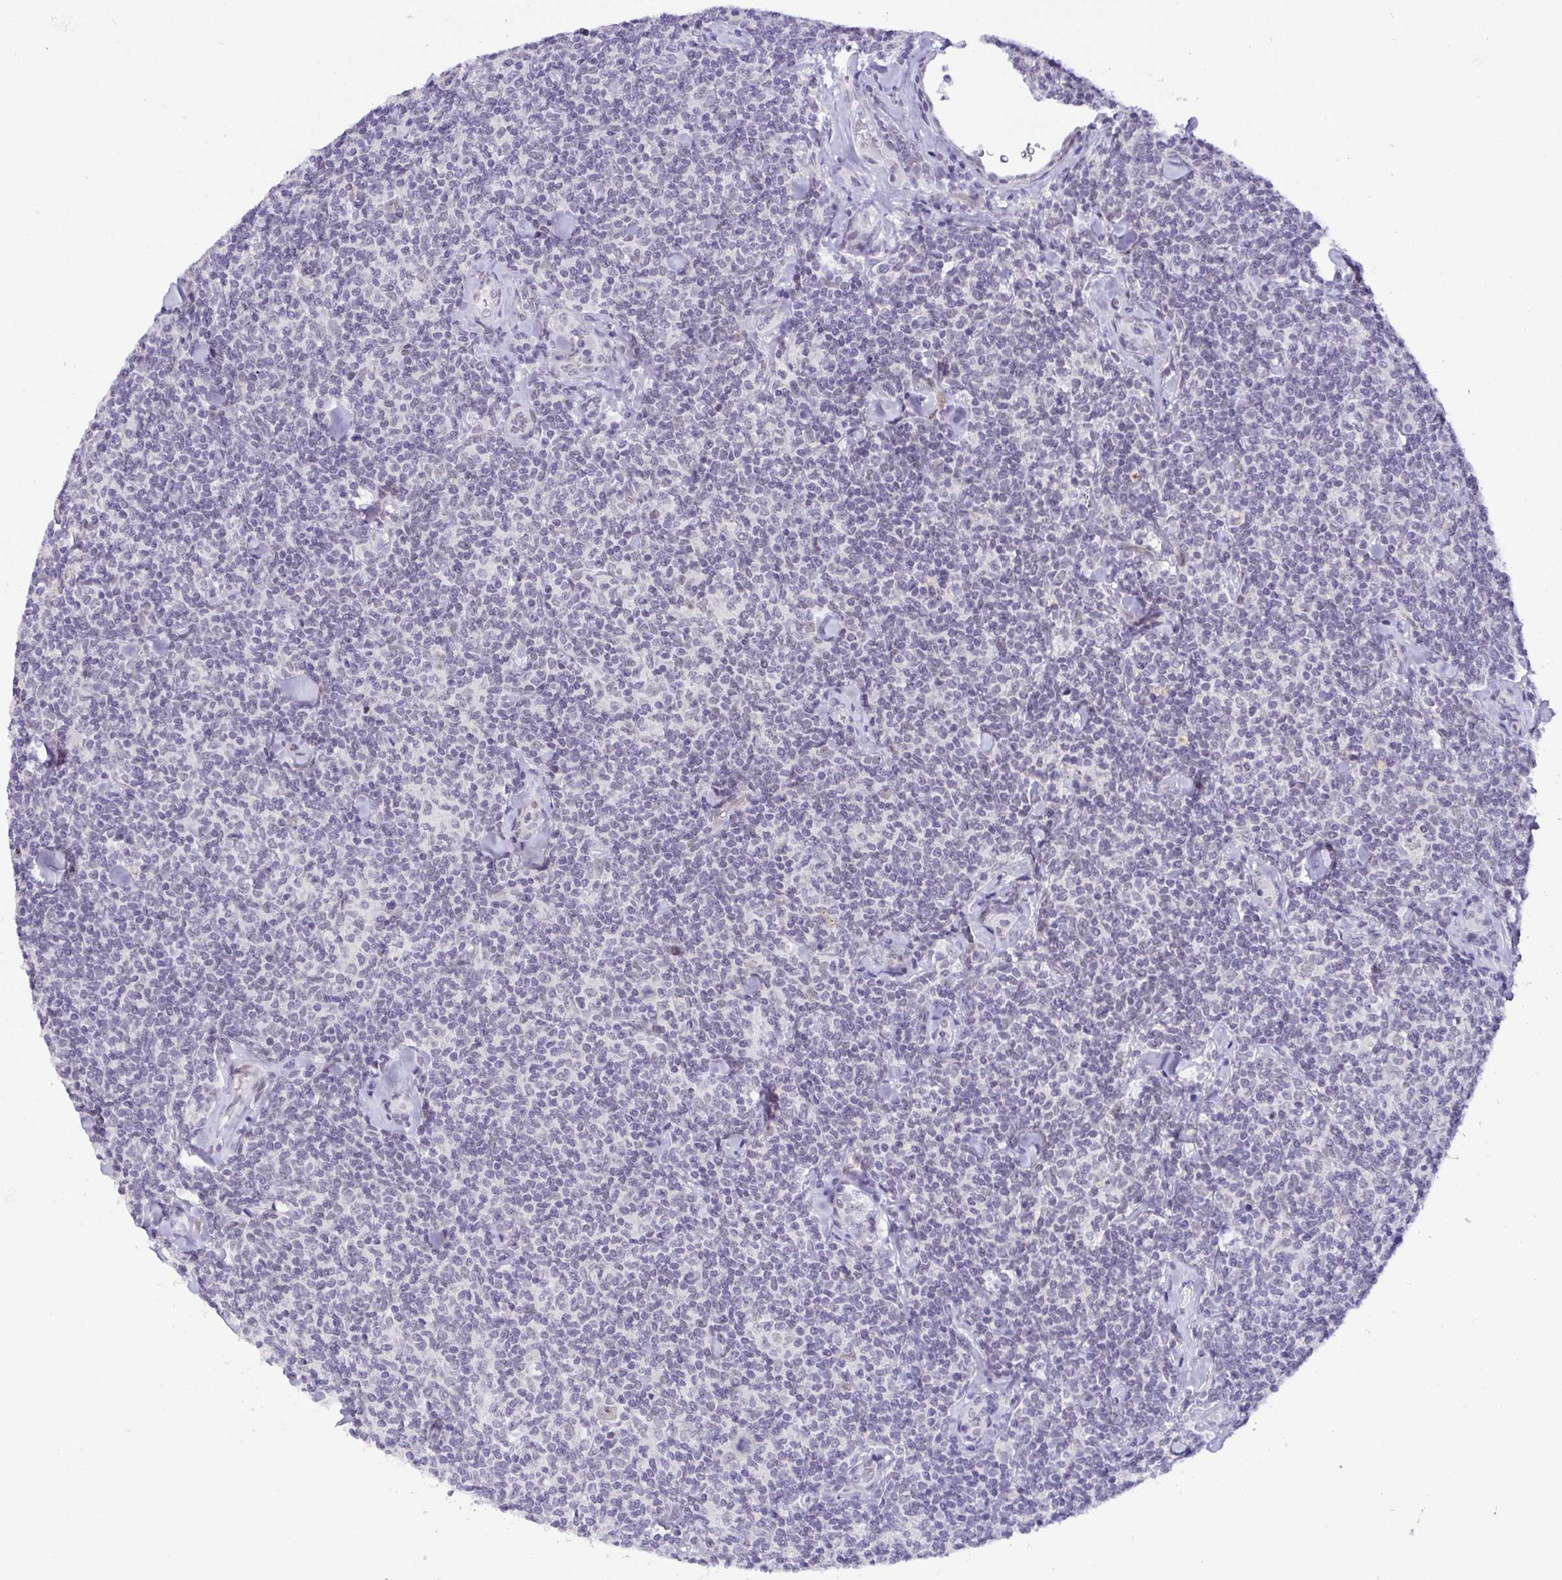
{"staining": {"intensity": "negative", "quantity": "none", "location": "none"}, "tissue": "lymphoma", "cell_type": "Tumor cells", "image_type": "cancer", "snomed": [{"axis": "morphology", "description": "Malignant lymphoma, non-Hodgkin's type, Low grade"}, {"axis": "topography", "description": "Lymph node"}], "caption": "High magnification brightfield microscopy of lymphoma stained with DAB (3,3'-diaminobenzidine) (brown) and counterstained with hematoxylin (blue): tumor cells show no significant positivity. (DAB IHC visualized using brightfield microscopy, high magnification).", "gene": "NUP188", "patient": {"sex": "female", "age": 56}}